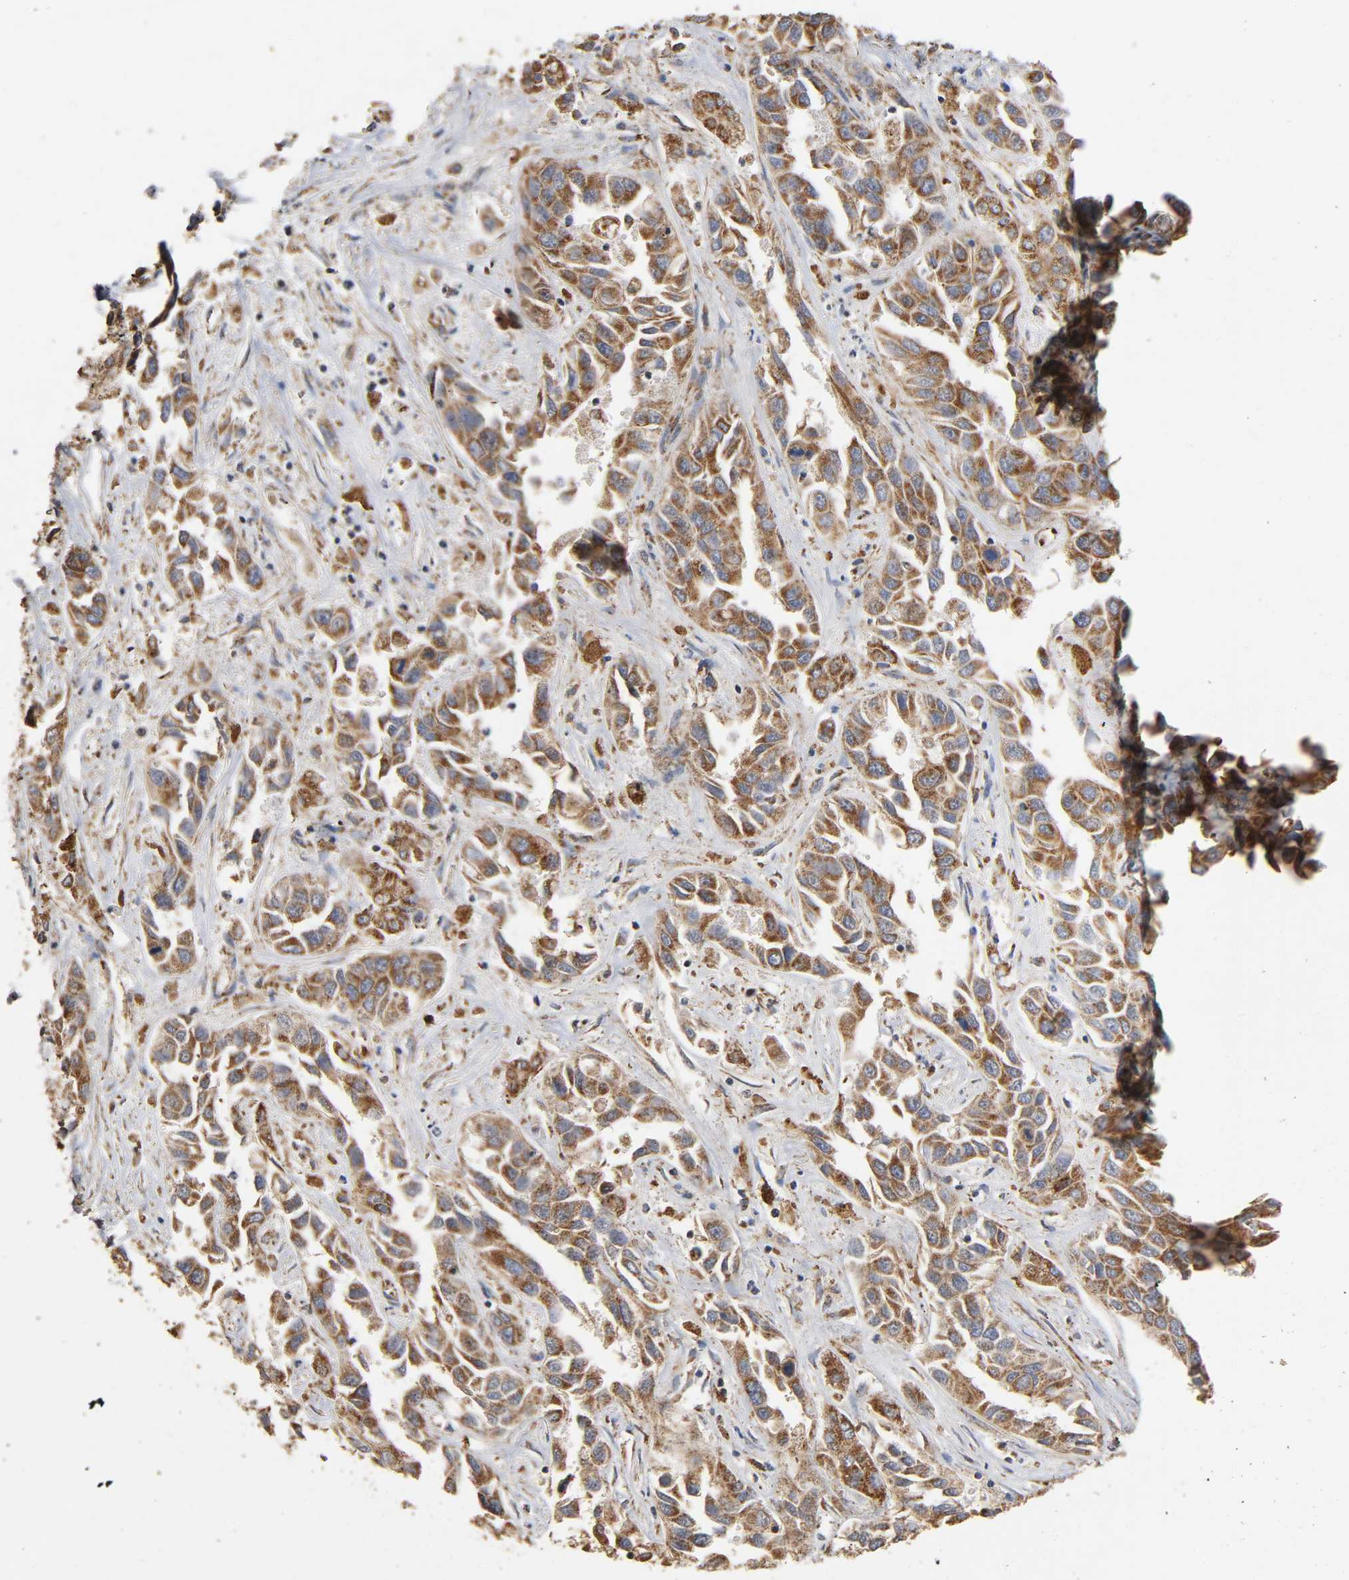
{"staining": {"intensity": "strong", "quantity": ">75%", "location": "cytoplasmic/membranous"}, "tissue": "liver cancer", "cell_type": "Tumor cells", "image_type": "cancer", "snomed": [{"axis": "morphology", "description": "Cholangiocarcinoma"}, {"axis": "topography", "description": "Liver"}], "caption": "Human liver cancer (cholangiocarcinoma) stained with a protein marker shows strong staining in tumor cells.", "gene": "NDUFS3", "patient": {"sex": "female", "age": 52}}